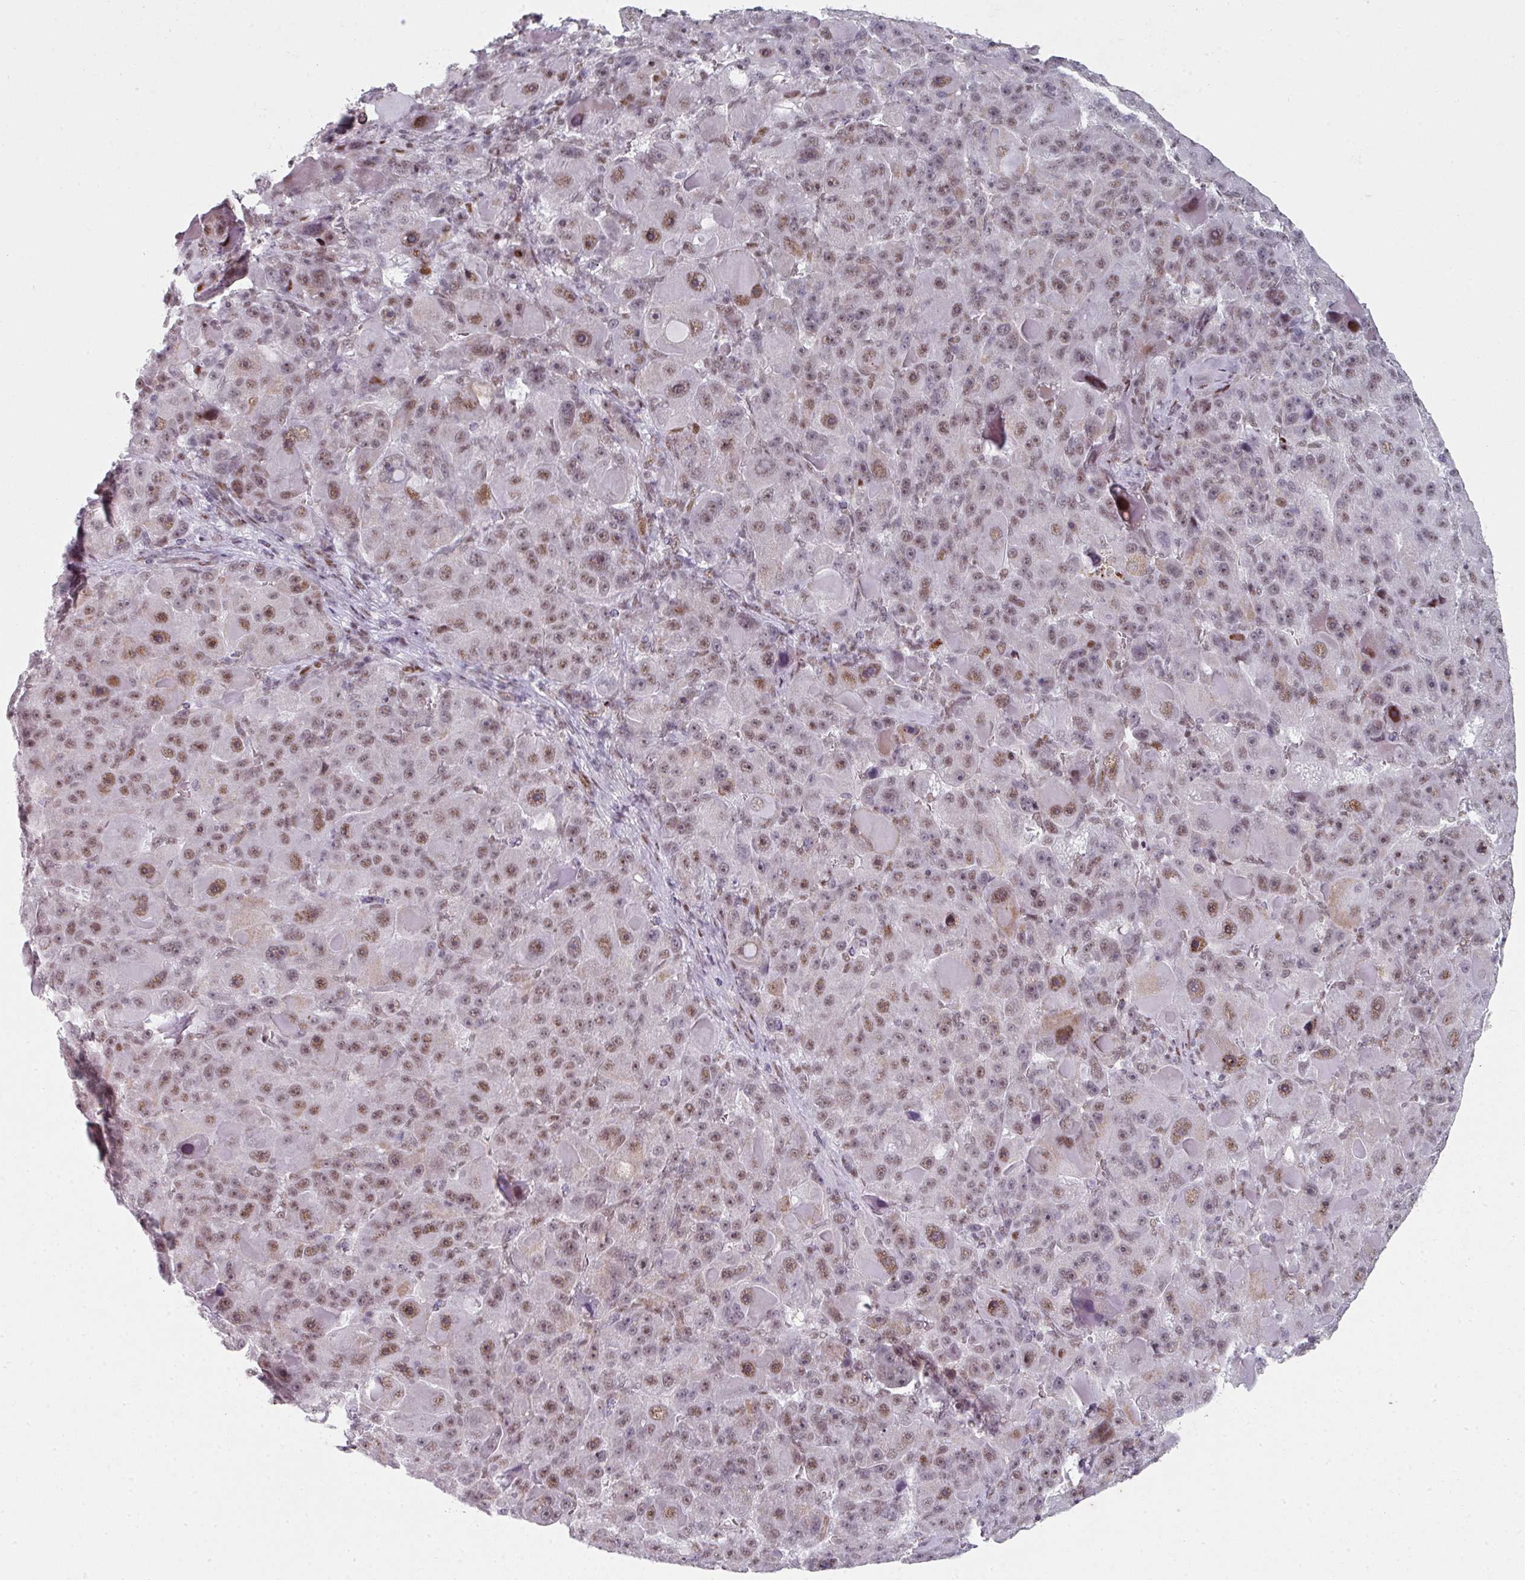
{"staining": {"intensity": "moderate", "quantity": ">75%", "location": "nuclear"}, "tissue": "liver cancer", "cell_type": "Tumor cells", "image_type": "cancer", "snomed": [{"axis": "morphology", "description": "Carcinoma, Hepatocellular, NOS"}, {"axis": "topography", "description": "Liver"}], "caption": "A high-resolution micrograph shows immunohistochemistry staining of hepatocellular carcinoma (liver), which displays moderate nuclear expression in about >75% of tumor cells. (DAB IHC with brightfield microscopy, high magnification).", "gene": "SF3B5", "patient": {"sex": "male", "age": 76}}